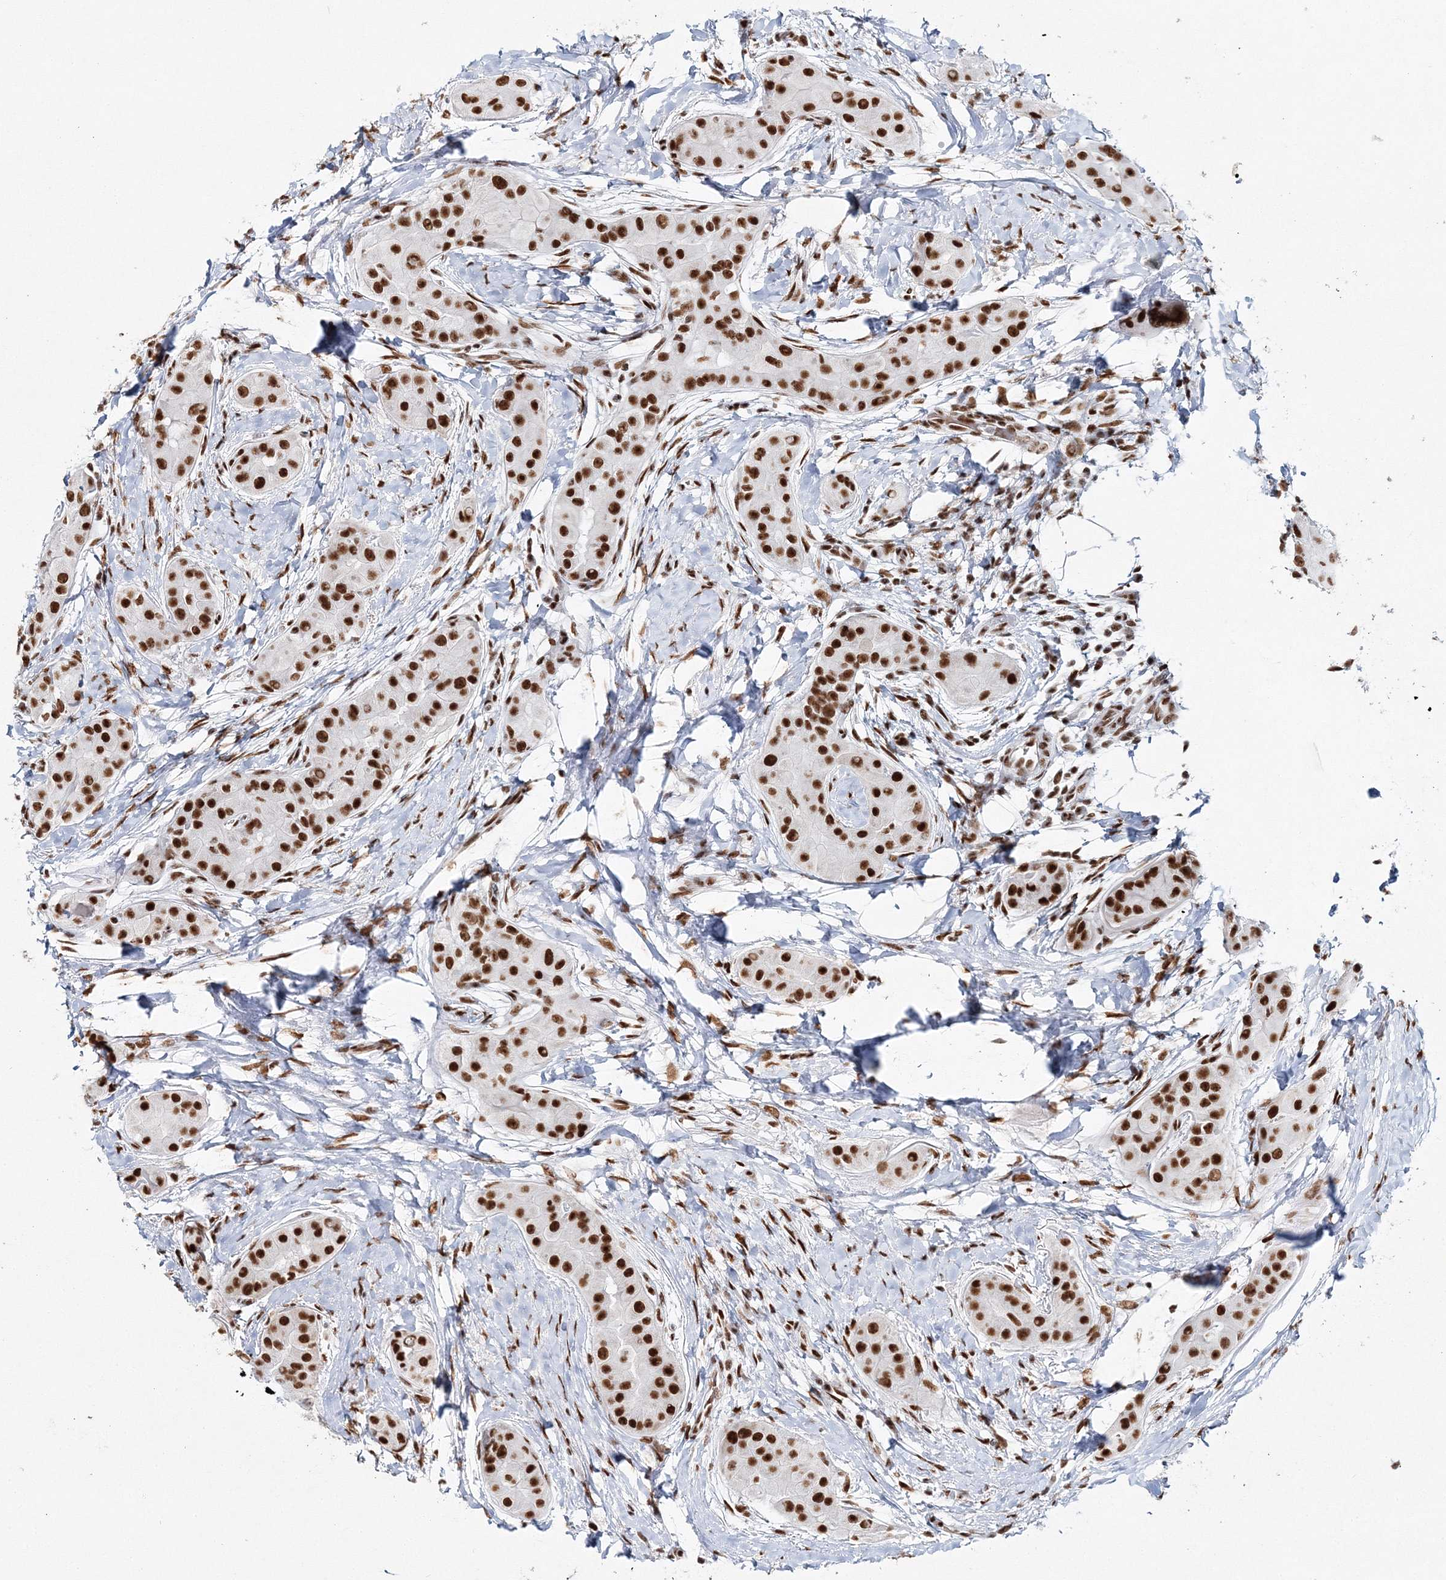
{"staining": {"intensity": "strong", "quantity": ">75%", "location": "nuclear"}, "tissue": "thyroid cancer", "cell_type": "Tumor cells", "image_type": "cancer", "snomed": [{"axis": "morphology", "description": "Papillary adenocarcinoma, NOS"}, {"axis": "topography", "description": "Thyroid gland"}], "caption": "Immunohistochemical staining of thyroid cancer (papillary adenocarcinoma) displays high levels of strong nuclear protein expression in about >75% of tumor cells.", "gene": "QRICH1", "patient": {"sex": "male", "age": 33}}